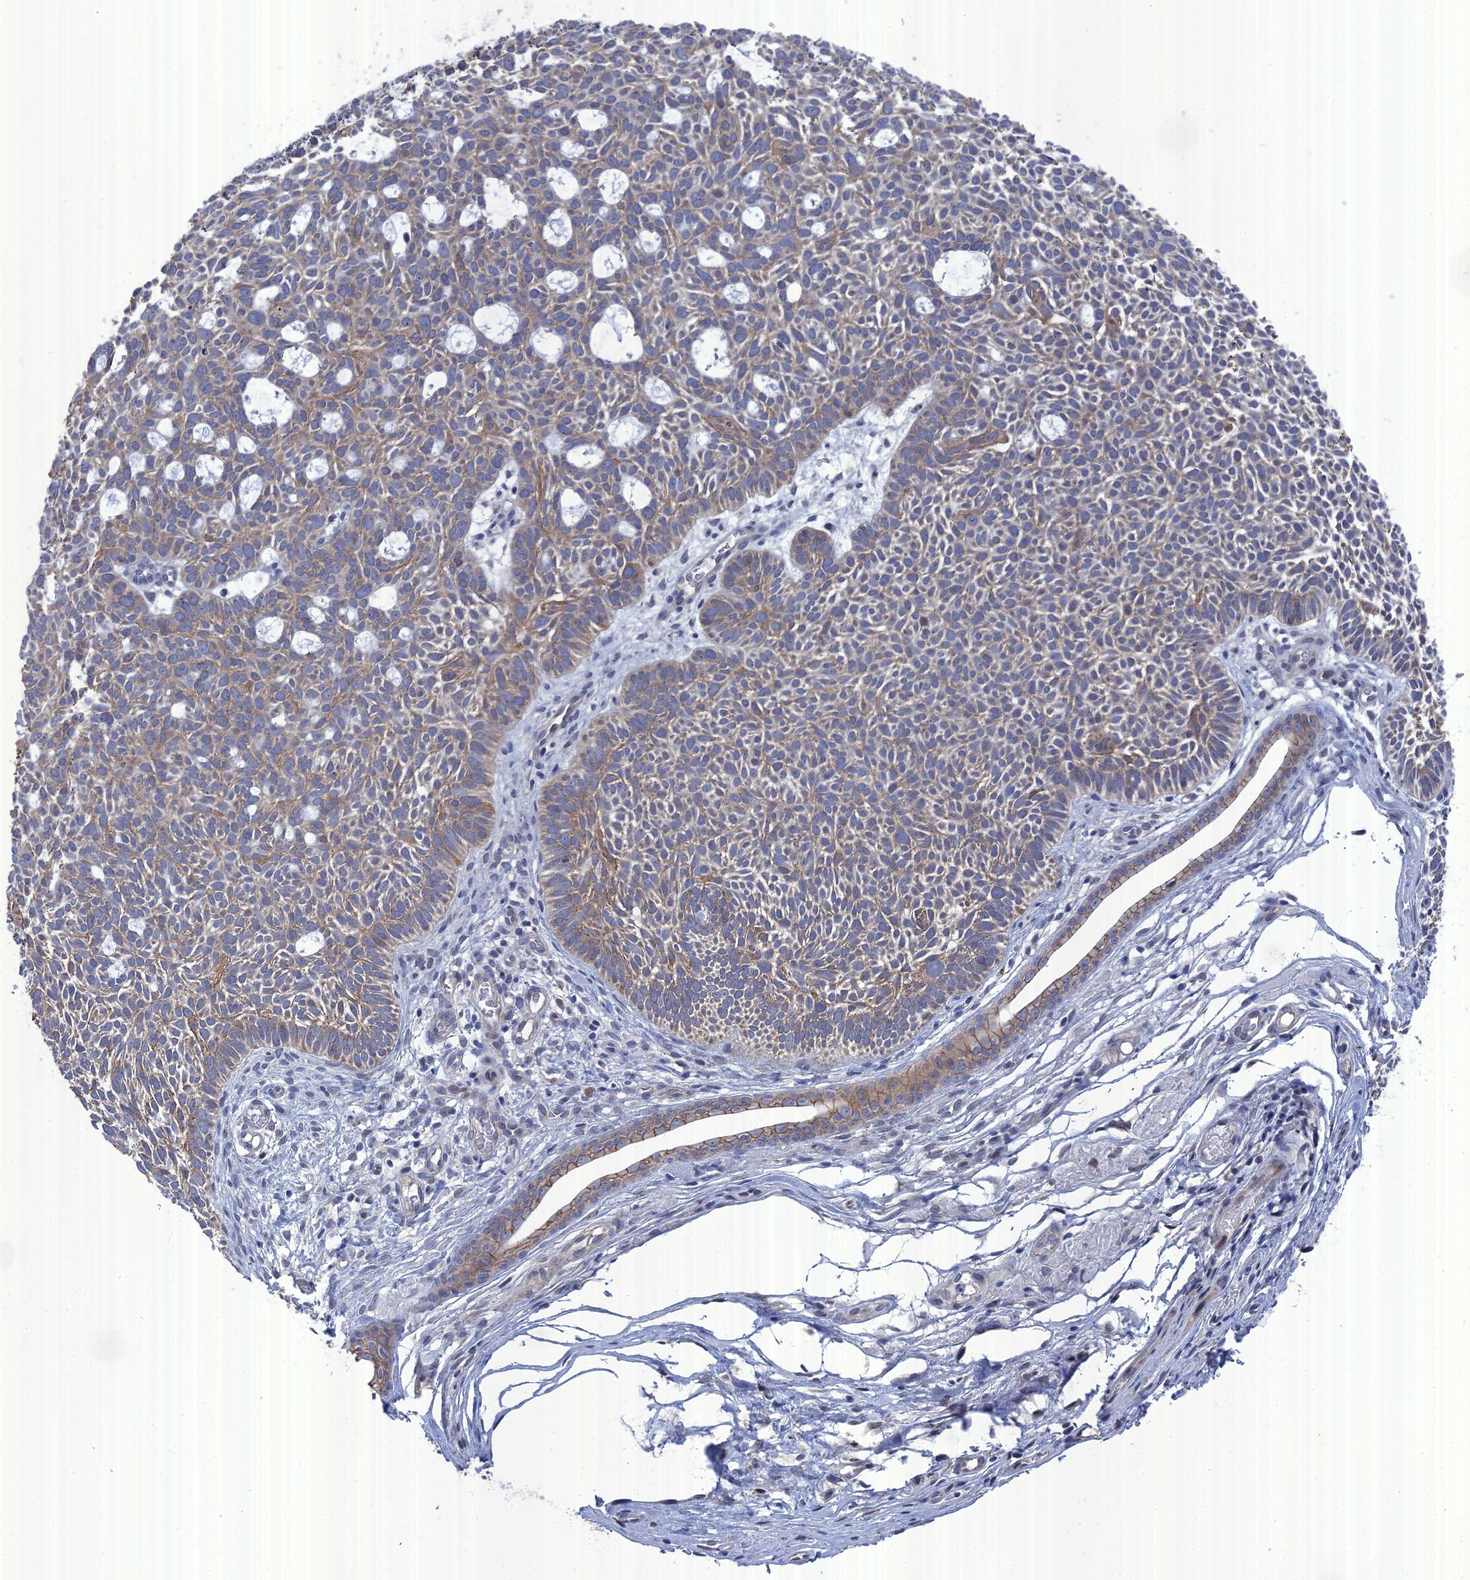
{"staining": {"intensity": "moderate", "quantity": "<25%", "location": "cytoplasmic/membranous"}, "tissue": "skin cancer", "cell_type": "Tumor cells", "image_type": "cancer", "snomed": [{"axis": "morphology", "description": "Basal cell carcinoma"}, {"axis": "topography", "description": "Skin"}], "caption": "Basal cell carcinoma (skin) was stained to show a protein in brown. There is low levels of moderate cytoplasmic/membranous staining in approximately <25% of tumor cells.", "gene": "TMEM161A", "patient": {"sex": "male", "age": 69}}